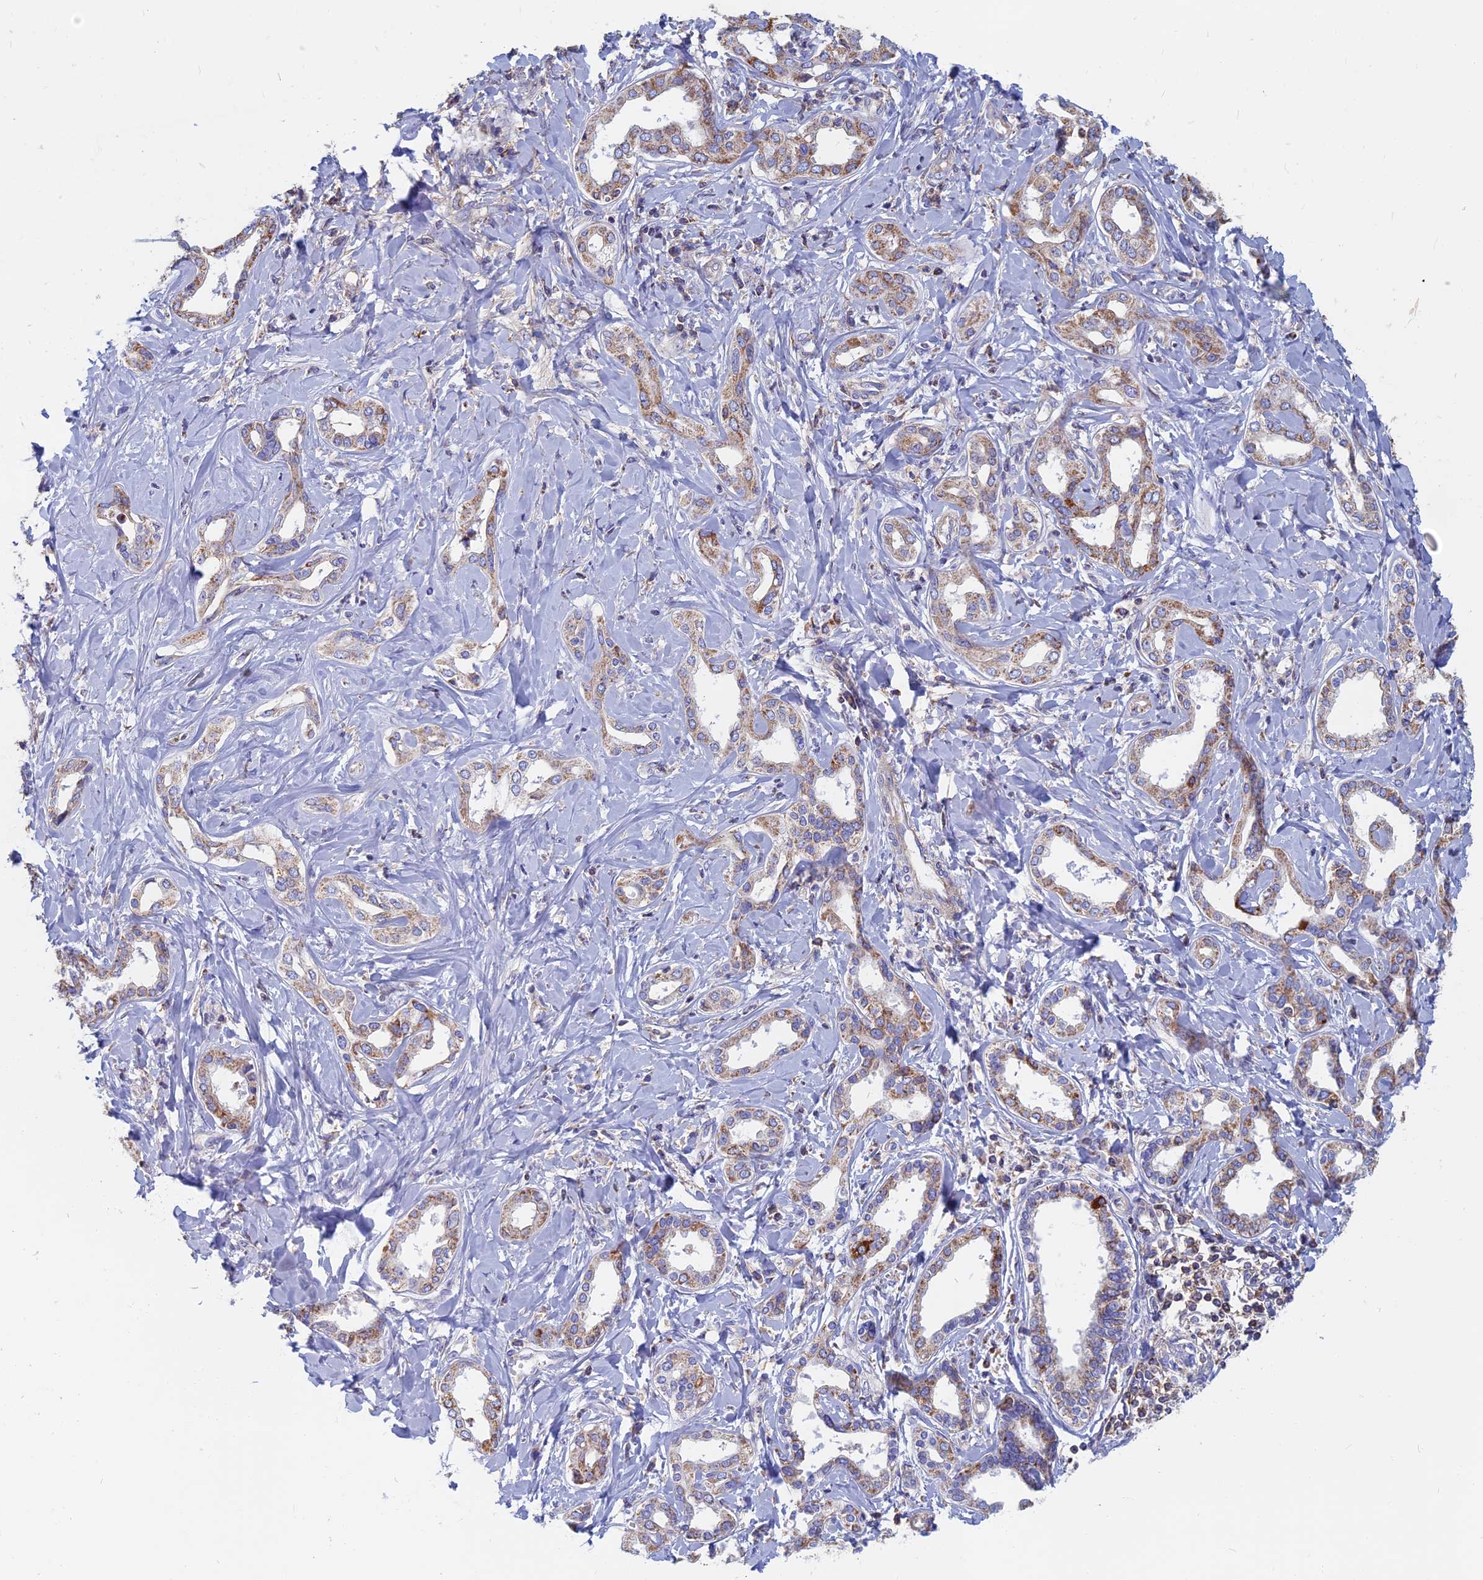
{"staining": {"intensity": "moderate", "quantity": "<25%", "location": "cytoplasmic/membranous"}, "tissue": "liver cancer", "cell_type": "Tumor cells", "image_type": "cancer", "snomed": [{"axis": "morphology", "description": "Cholangiocarcinoma"}, {"axis": "topography", "description": "Liver"}], "caption": "Immunohistochemistry (IHC) photomicrograph of liver cancer stained for a protein (brown), which exhibits low levels of moderate cytoplasmic/membranous positivity in approximately <25% of tumor cells.", "gene": "HSD17B8", "patient": {"sex": "female", "age": 77}}